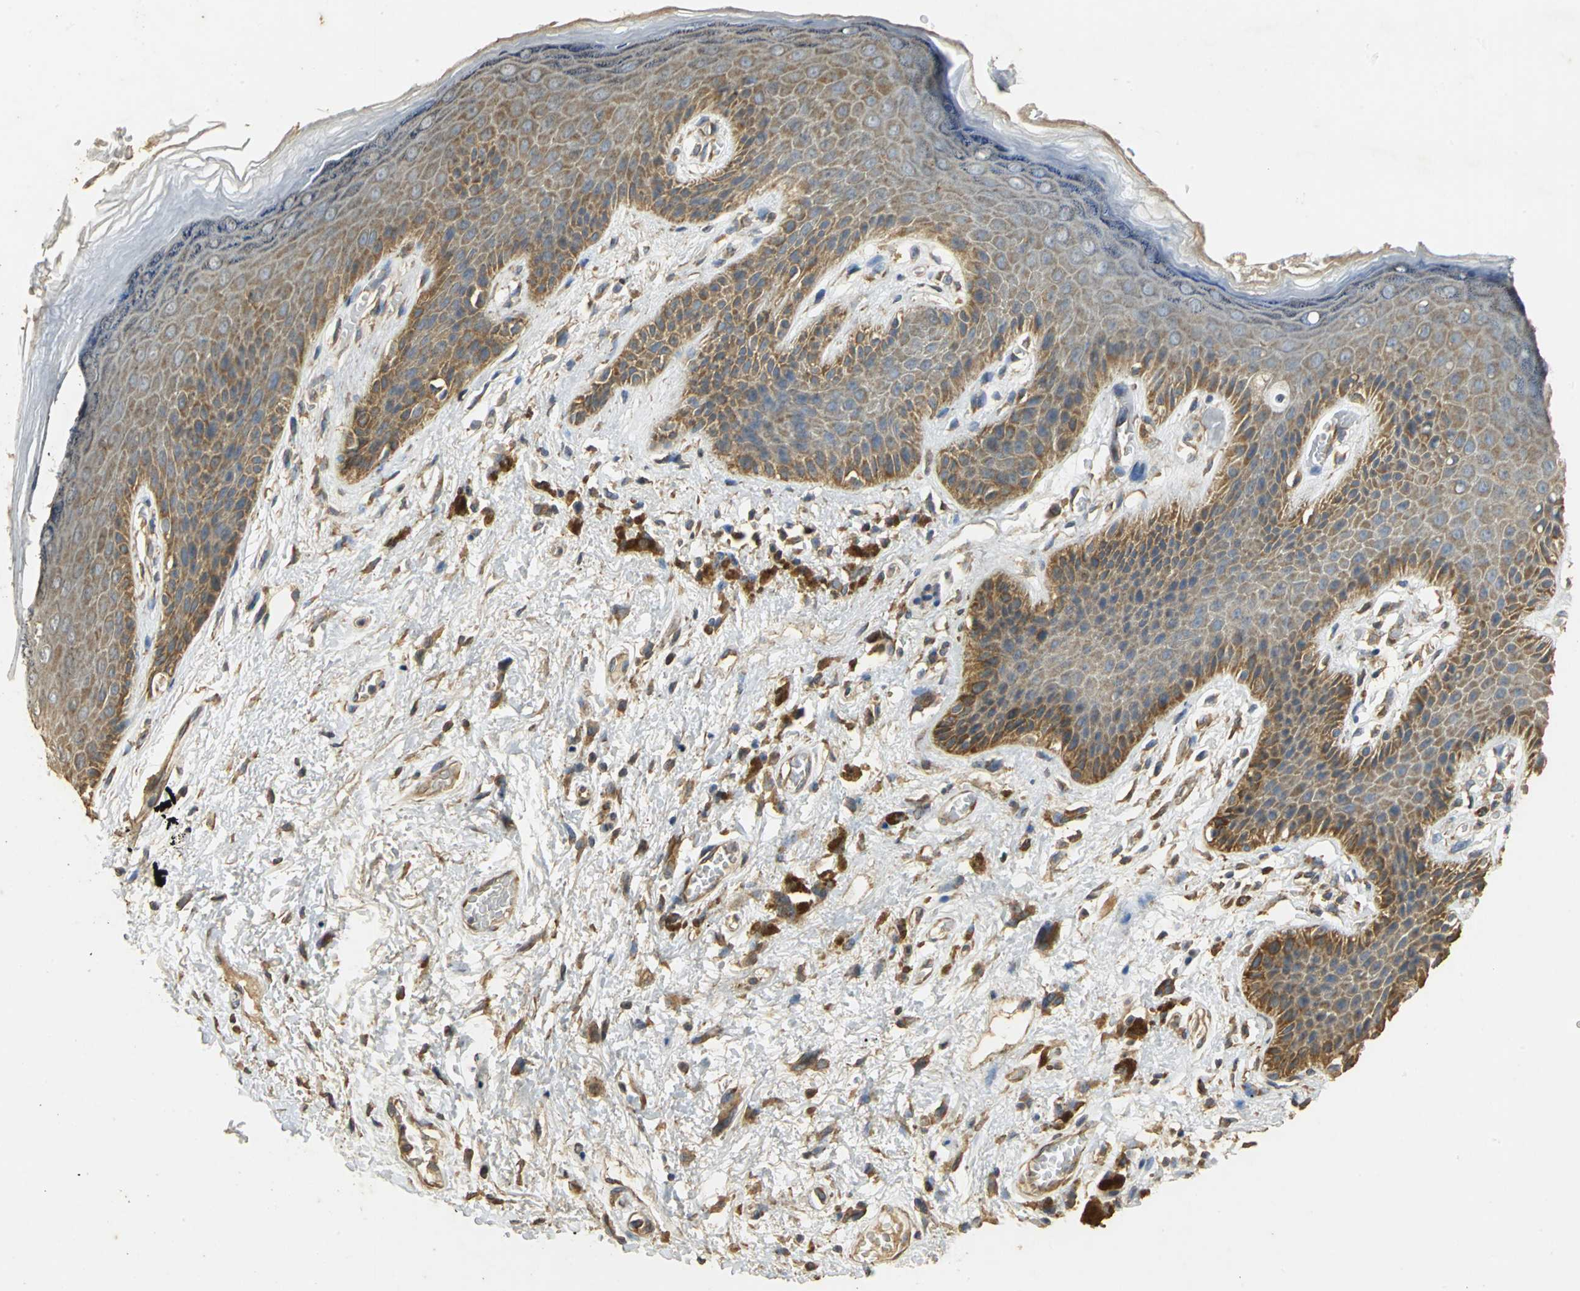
{"staining": {"intensity": "moderate", "quantity": "25%-75%", "location": "cytoplasmic/membranous"}, "tissue": "skin", "cell_type": "Epidermal cells", "image_type": "normal", "snomed": [{"axis": "morphology", "description": "Normal tissue, NOS"}, {"axis": "topography", "description": "Anal"}], "caption": "High-magnification brightfield microscopy of unremarkable skin stained with DAB (brown) and counterstained with hematoxylin (blue). epidermal cells exhibit moderate cytoplasmic/membranous positivity is seen in approximately25%-75% of cells.", "gene": "ACSL4", "patient": {"sex": "female", "age": 46}}